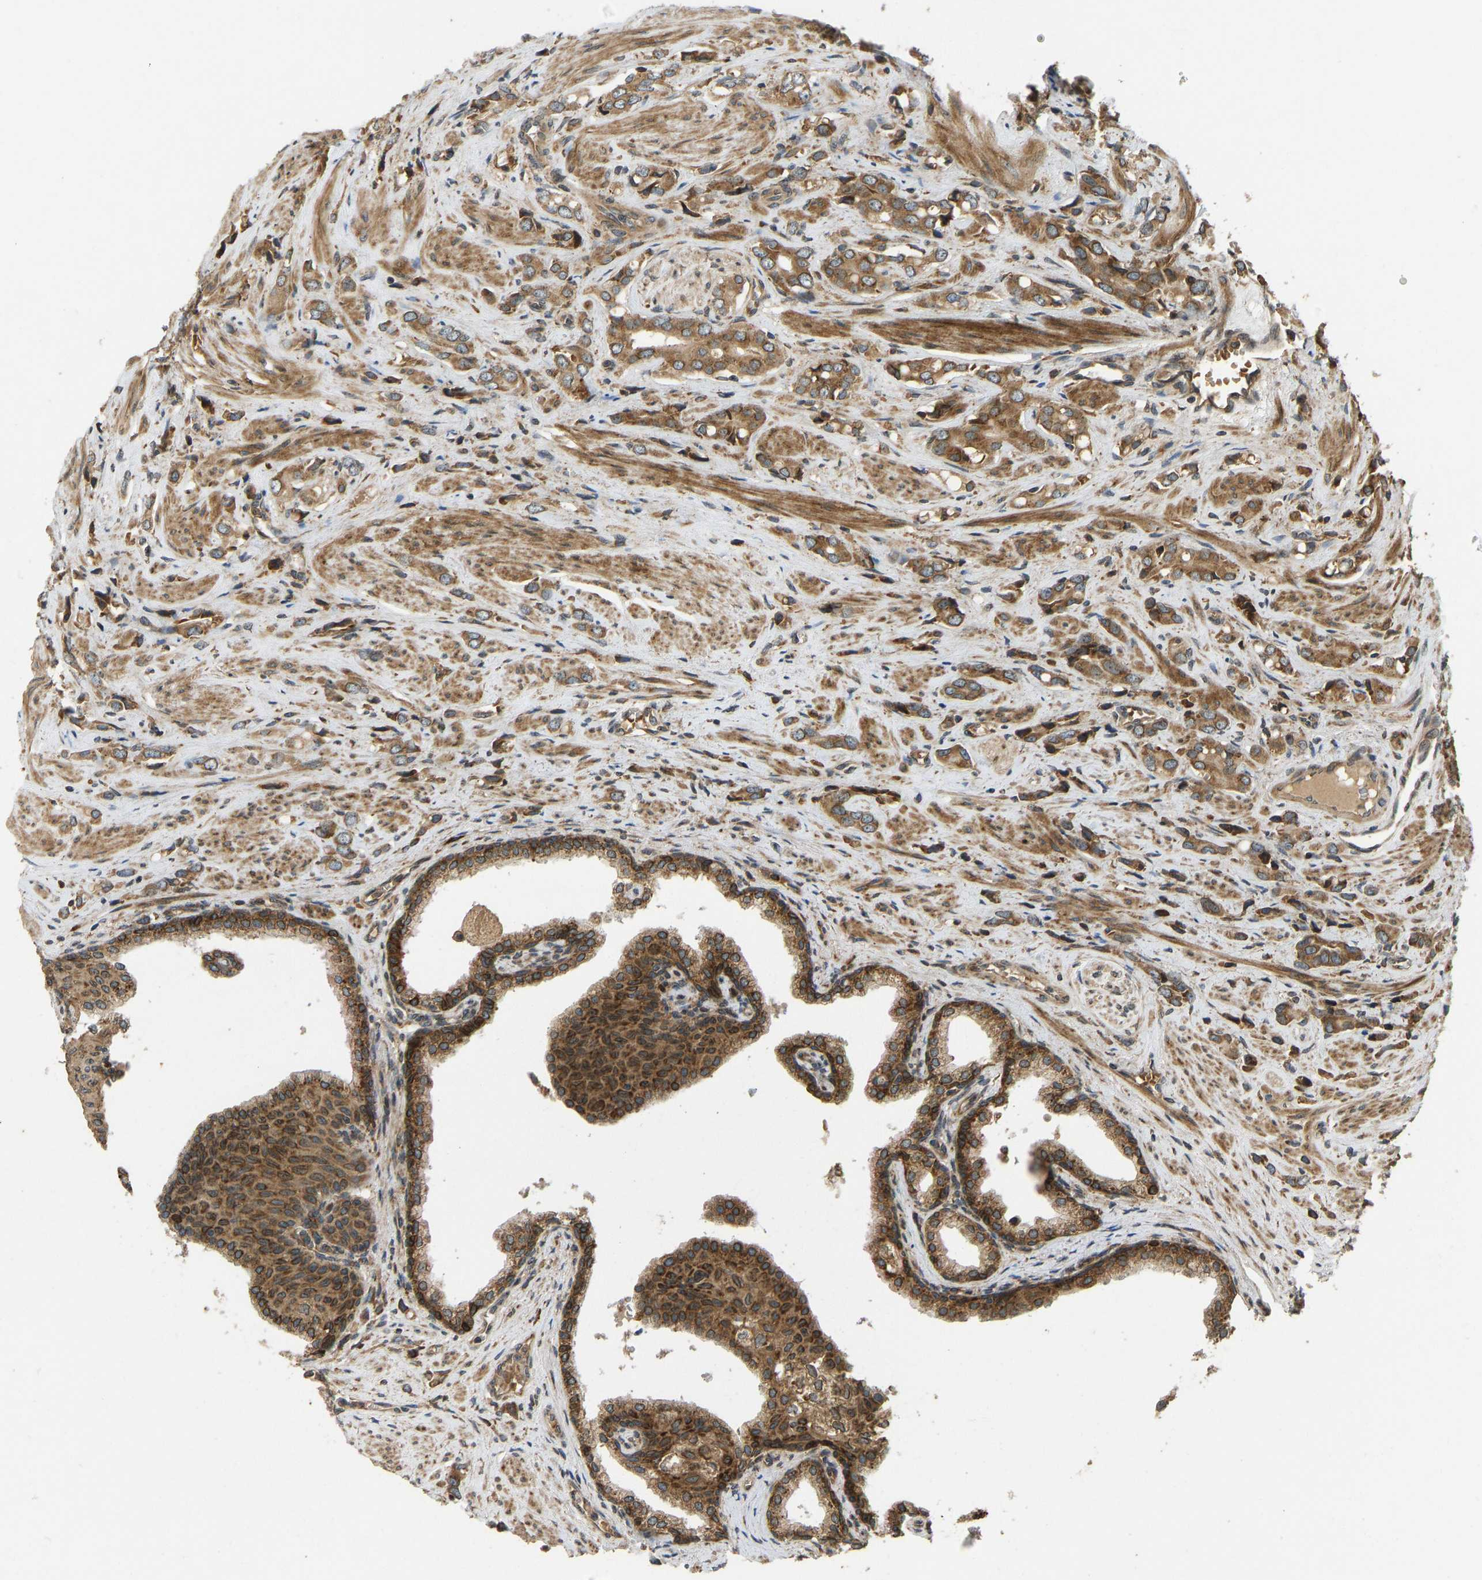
{"staining": {"intensity": "moderate", "quantity": ">75%", "location": "cytoplasmic/membranous"}, "tissue": "prostate cancer", "cell_type": "Tumor cells", "image_type": "cancer", "snomed": [{"axis": "morphology", "description": "Adenocarcinoma, High grade"}, {"axis": "topography", "description": "Prostate"}], "caption": "This micrograph displays prostate cancer (adenocarcinoma (high-grade)) stained with IHC to label a protein in brown. The cytoplasmic/membranous of tumor cells show moderate positivity for the protein. Nuclei are counter-stained blue.", "gene": "RPN2", "patient": {"sex": "male", "age": 52}}